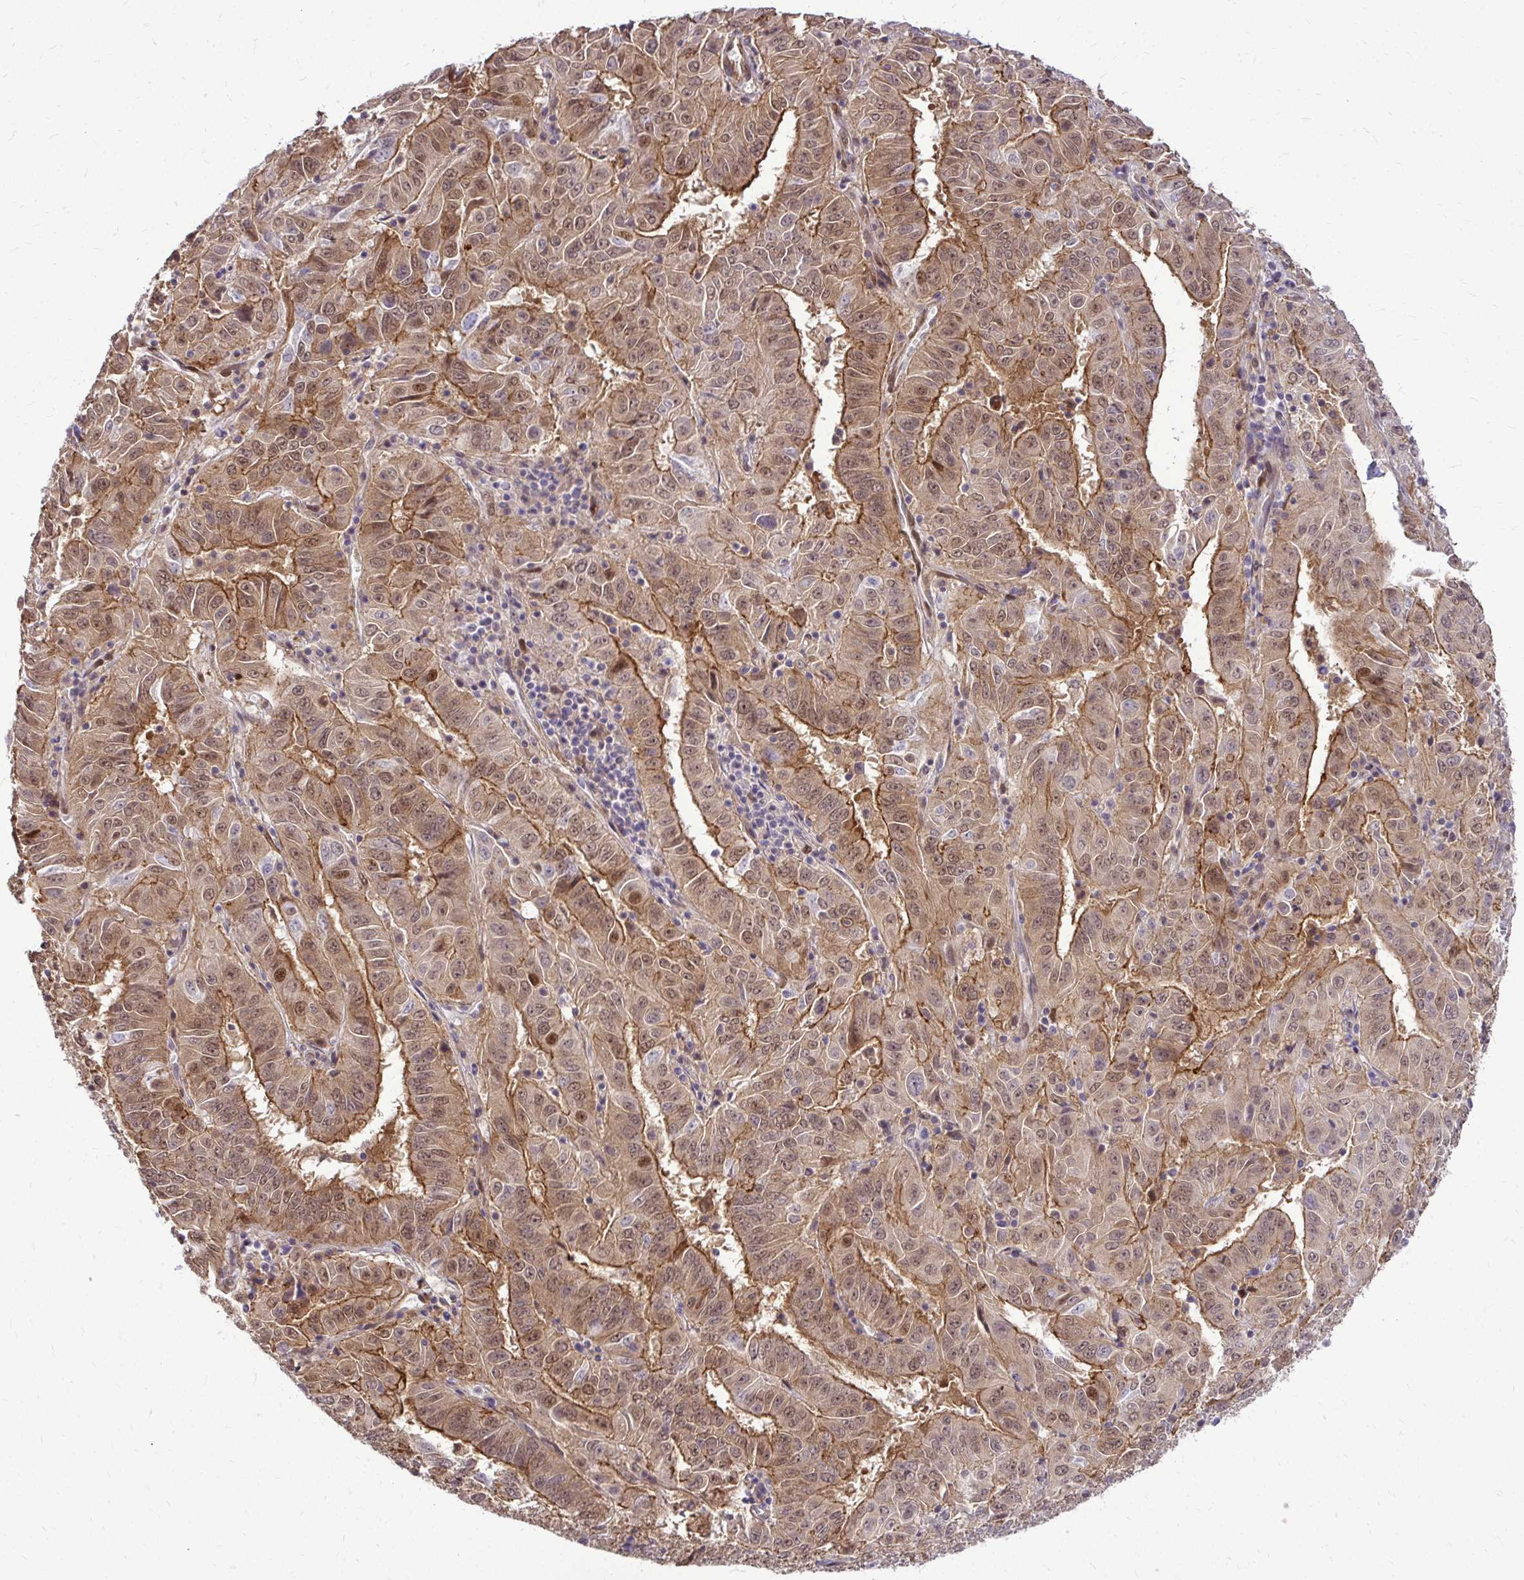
{"staining": {"intensity": "moderate", "quantity": ">75%", "location": "cytoplasmic/membranous,nuclear"}, "tissue": "pancreatic cancer", "cell_type": "Tumor cells", "image_type": "cancer", "snomed": [{"axis": "morphology", "description": "Adenocarcinoma, NOS"}, {"axis": "topography", "description": "Pancreas"}], "caption": "Immunohistochemical staining of pancreatic cancer (adenocarcinoma) exhibits moderate cytoplasmic/membranous and nuclear protein staining in approximately >75% of tumor cells. (Brightfield microscopy of DAB IHC at high magnification).", "gene": "TRIP6", "patient": {"sex": "male", "age": 63}}